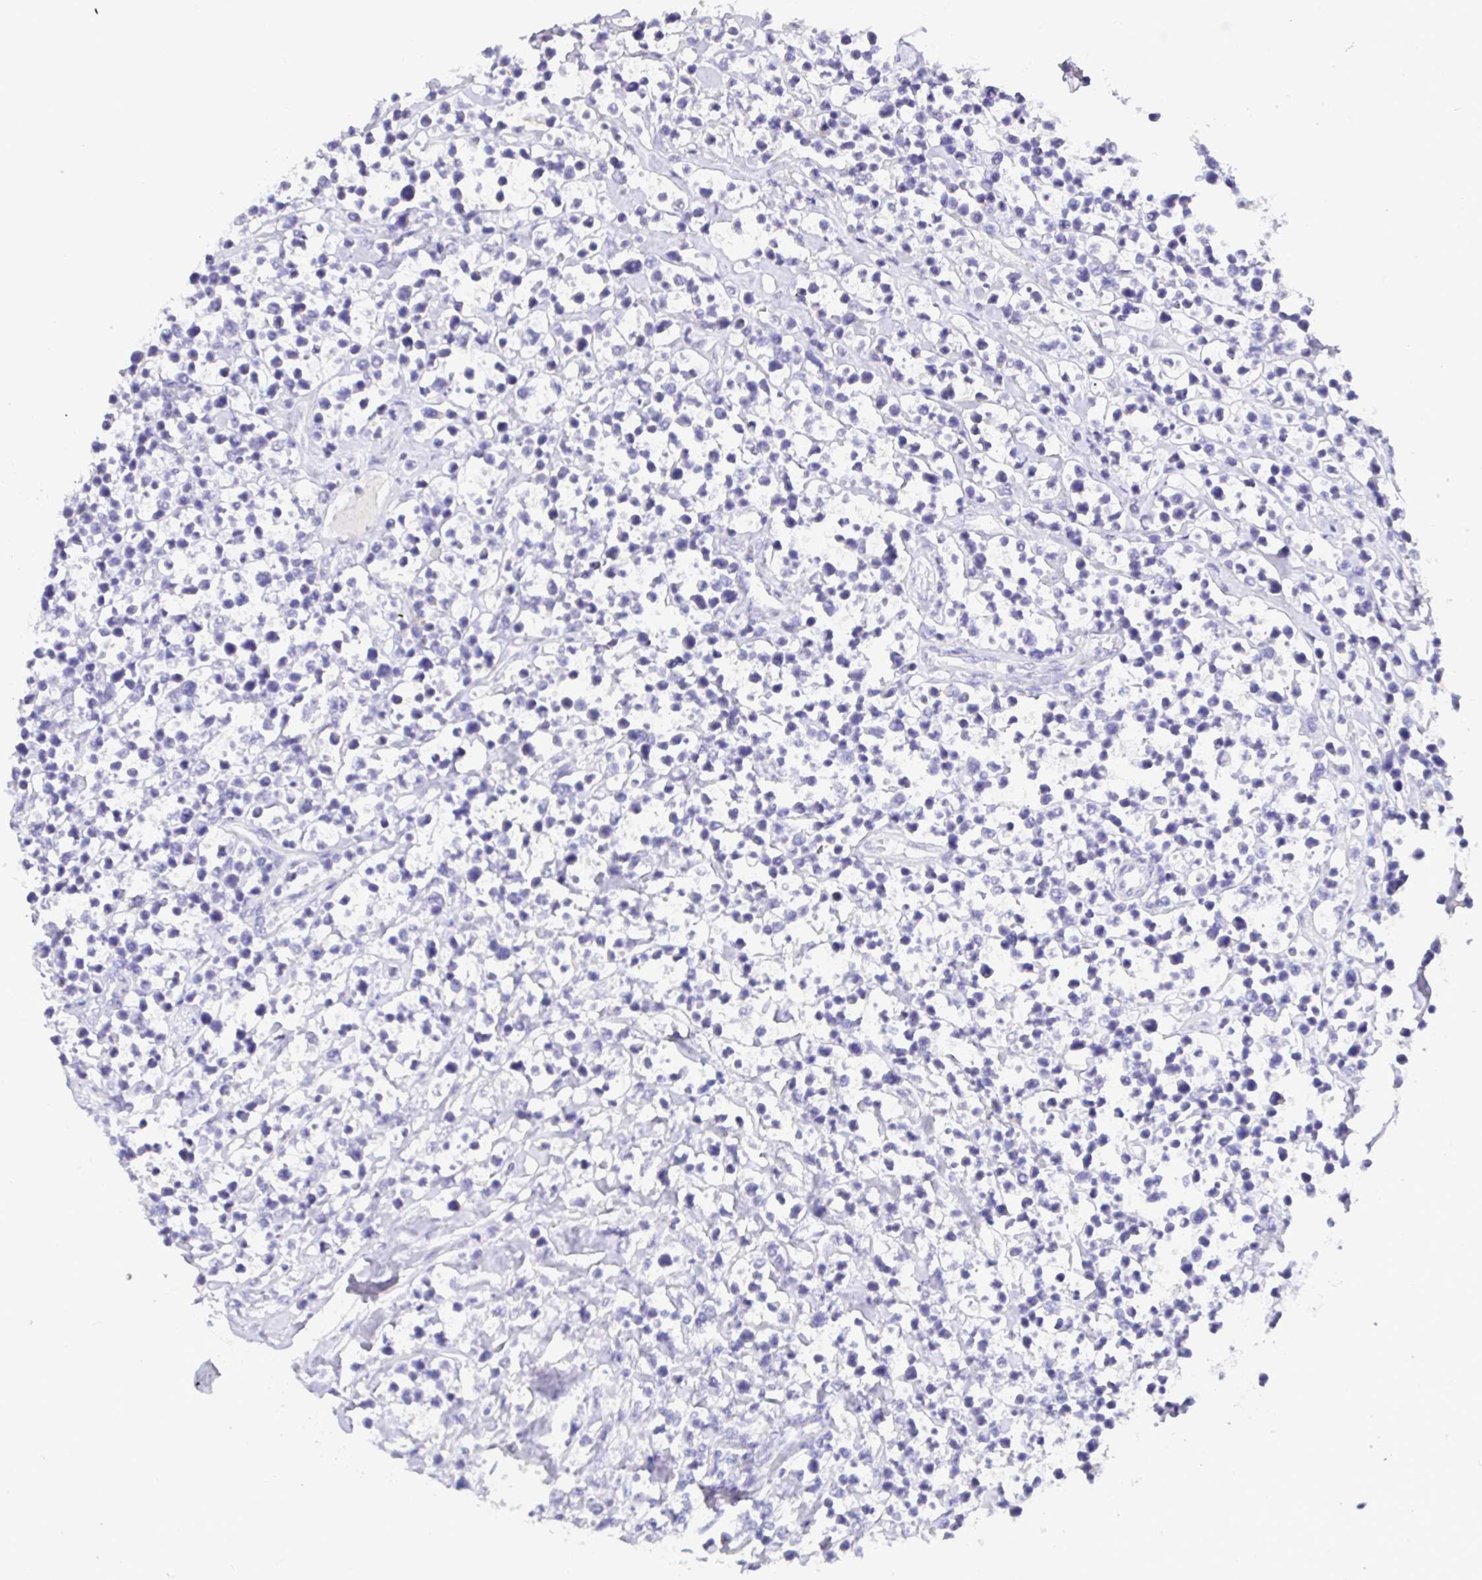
{"staining": {"intensity": "negative", "quantity": "none", "location": "none"}, "tissue": "lymphoma", "cell_type": "Tumor cells", "image_type": "cancer", "snomed": [{"axis": "morphology", "description": "Malignant lymphoma, non-Hodgkin's type, High grade"}, {"axis": "topography", "description": "Soft tissue"}], "caption": "Immunohistochemical staining of lymphoma displays no significant staining in tumor cells.", "gene": "CDO1", "patient": {"sex": "female", "age": 56}}